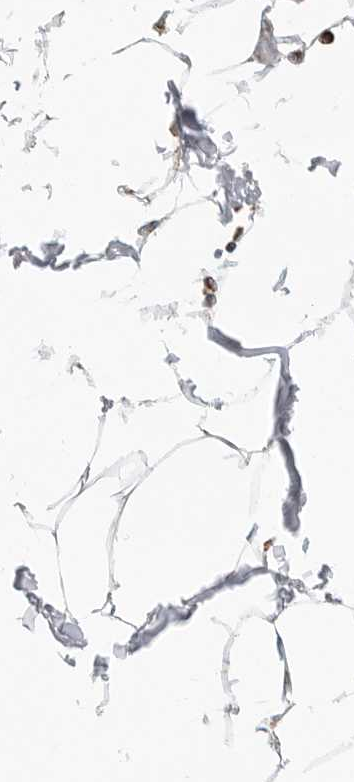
{"staining": {"intensity": "negative", "quantity": "none", "location": "none"}, "tissue": "adipose tissue", "cell_type": "Adipocytes", "image_type": "normal", "snomed": [{"axis": "morphology", "description": "Normal tissue, NOS"}, {"axis": "morphology", "description": "Adenocarcinoma, NOS"}, {"axis": "topography", "description": "Colon"}, {"axis": "topography", "description": "Peripheral nerve tissue"}], "caption": "A micrograph of adipose tissue stained for a protein demonstrates no brown staining in adipocytes. (Stains: DAB immunohistochemistry (IHC) with hematoxylin counter stain, Microscopy: brightfield microscopy at high magnification).", "gene": "POLR3GL", "patient": {"sex": "male", "age": 14}}